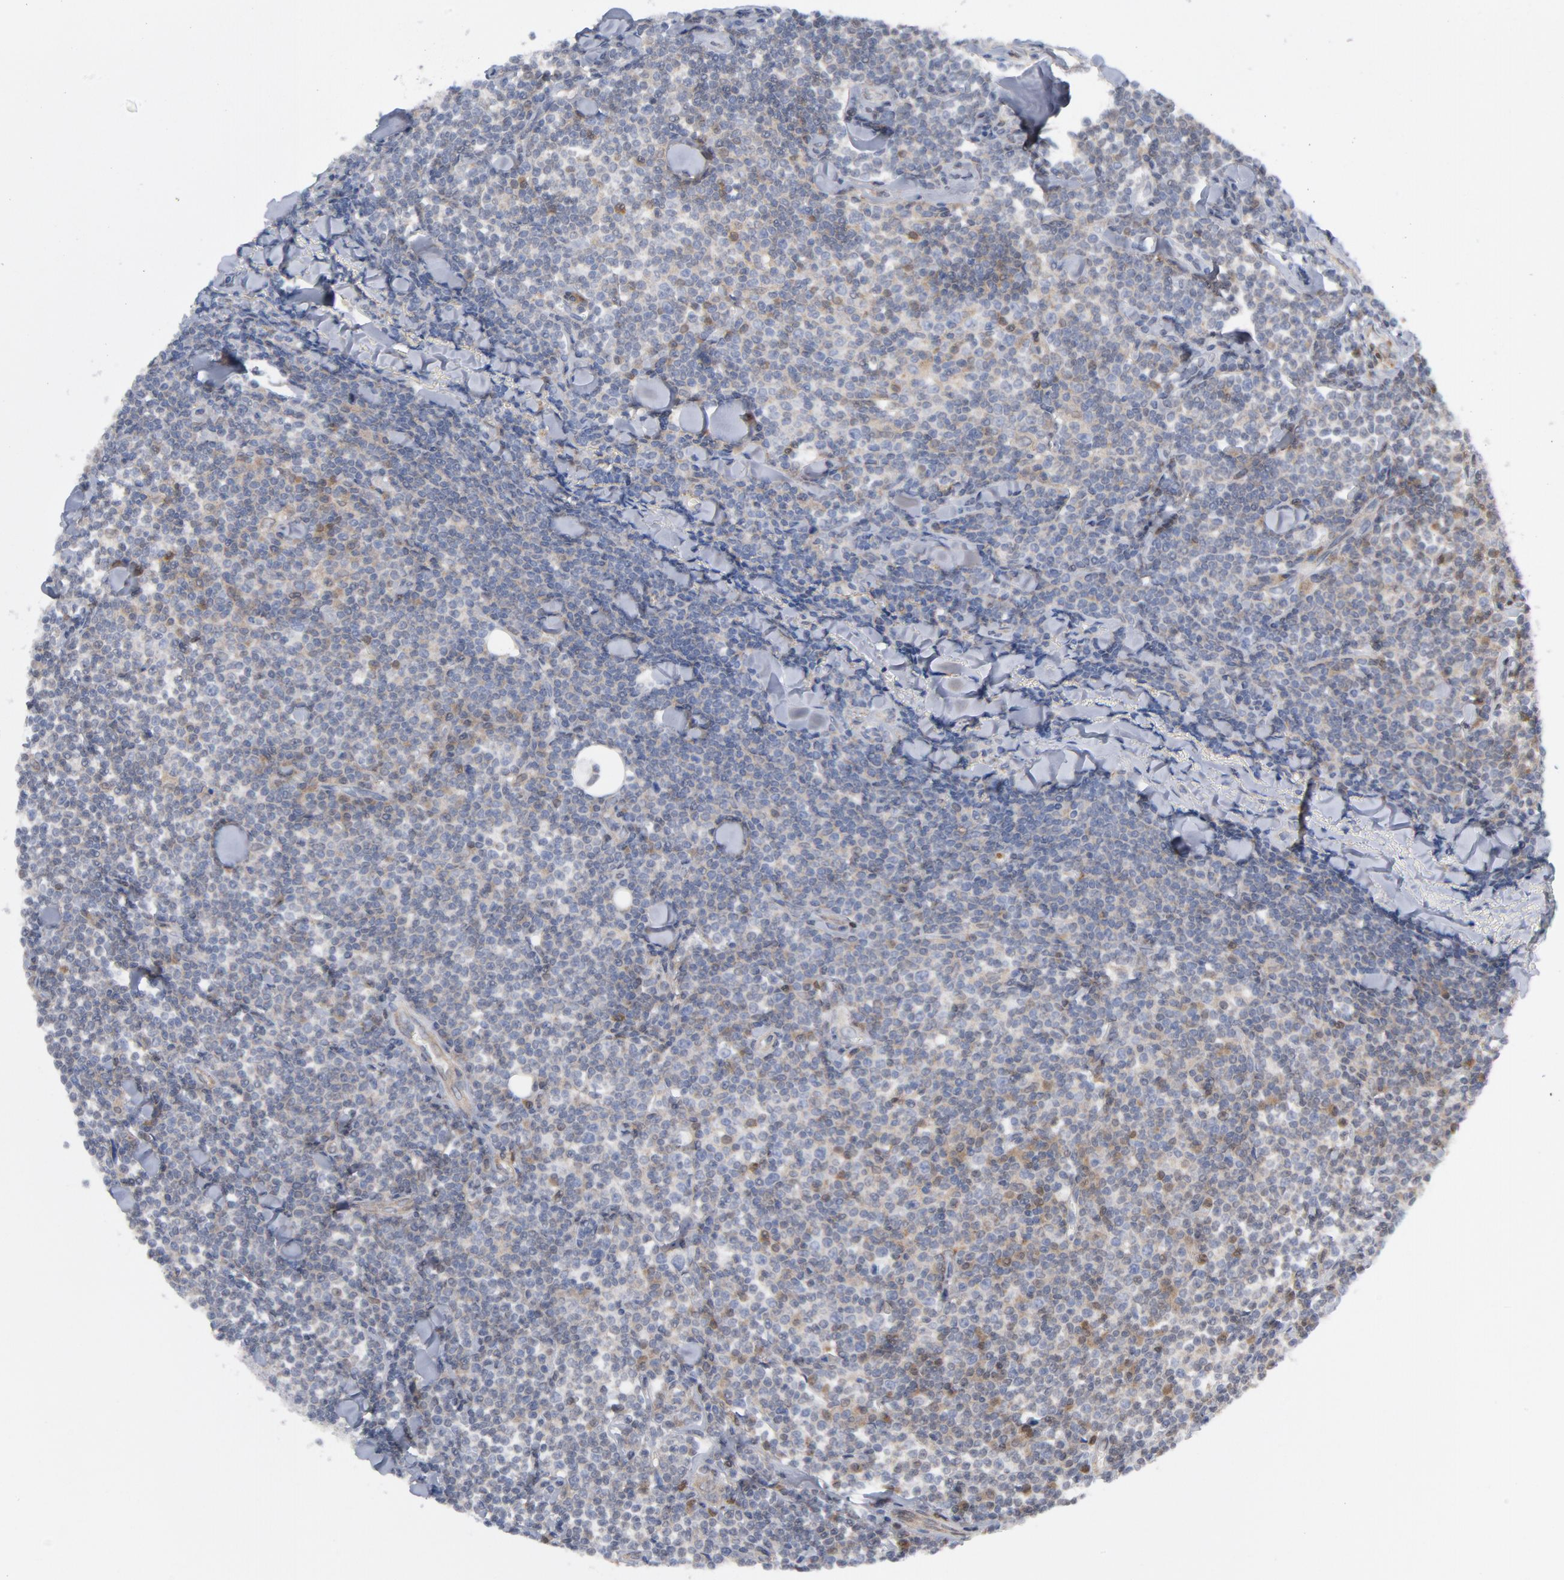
{"staining": {"intensity": "weak", "quantity": "25%-75%", "location": "cytoplasmic/membranous"}, "tissue": "lymphoma", "cell_type": "Tumor cells", "image_type": "cancer", "snomed": [{"axis": "morphology", "description": "Malignant lymphoma, non-Hodgkin's type, Low grade"}, {"axis": "topography", "description": "Soft tissue"}], "caption": "Immunohistochemical staining of human lymphoma shows low levels of weak cytoplasmic/membranous protein expression in approximately 25%-75% of tumor cells.", "gene": "TRADD", "patient": {"sex": "male", "age": 92}}